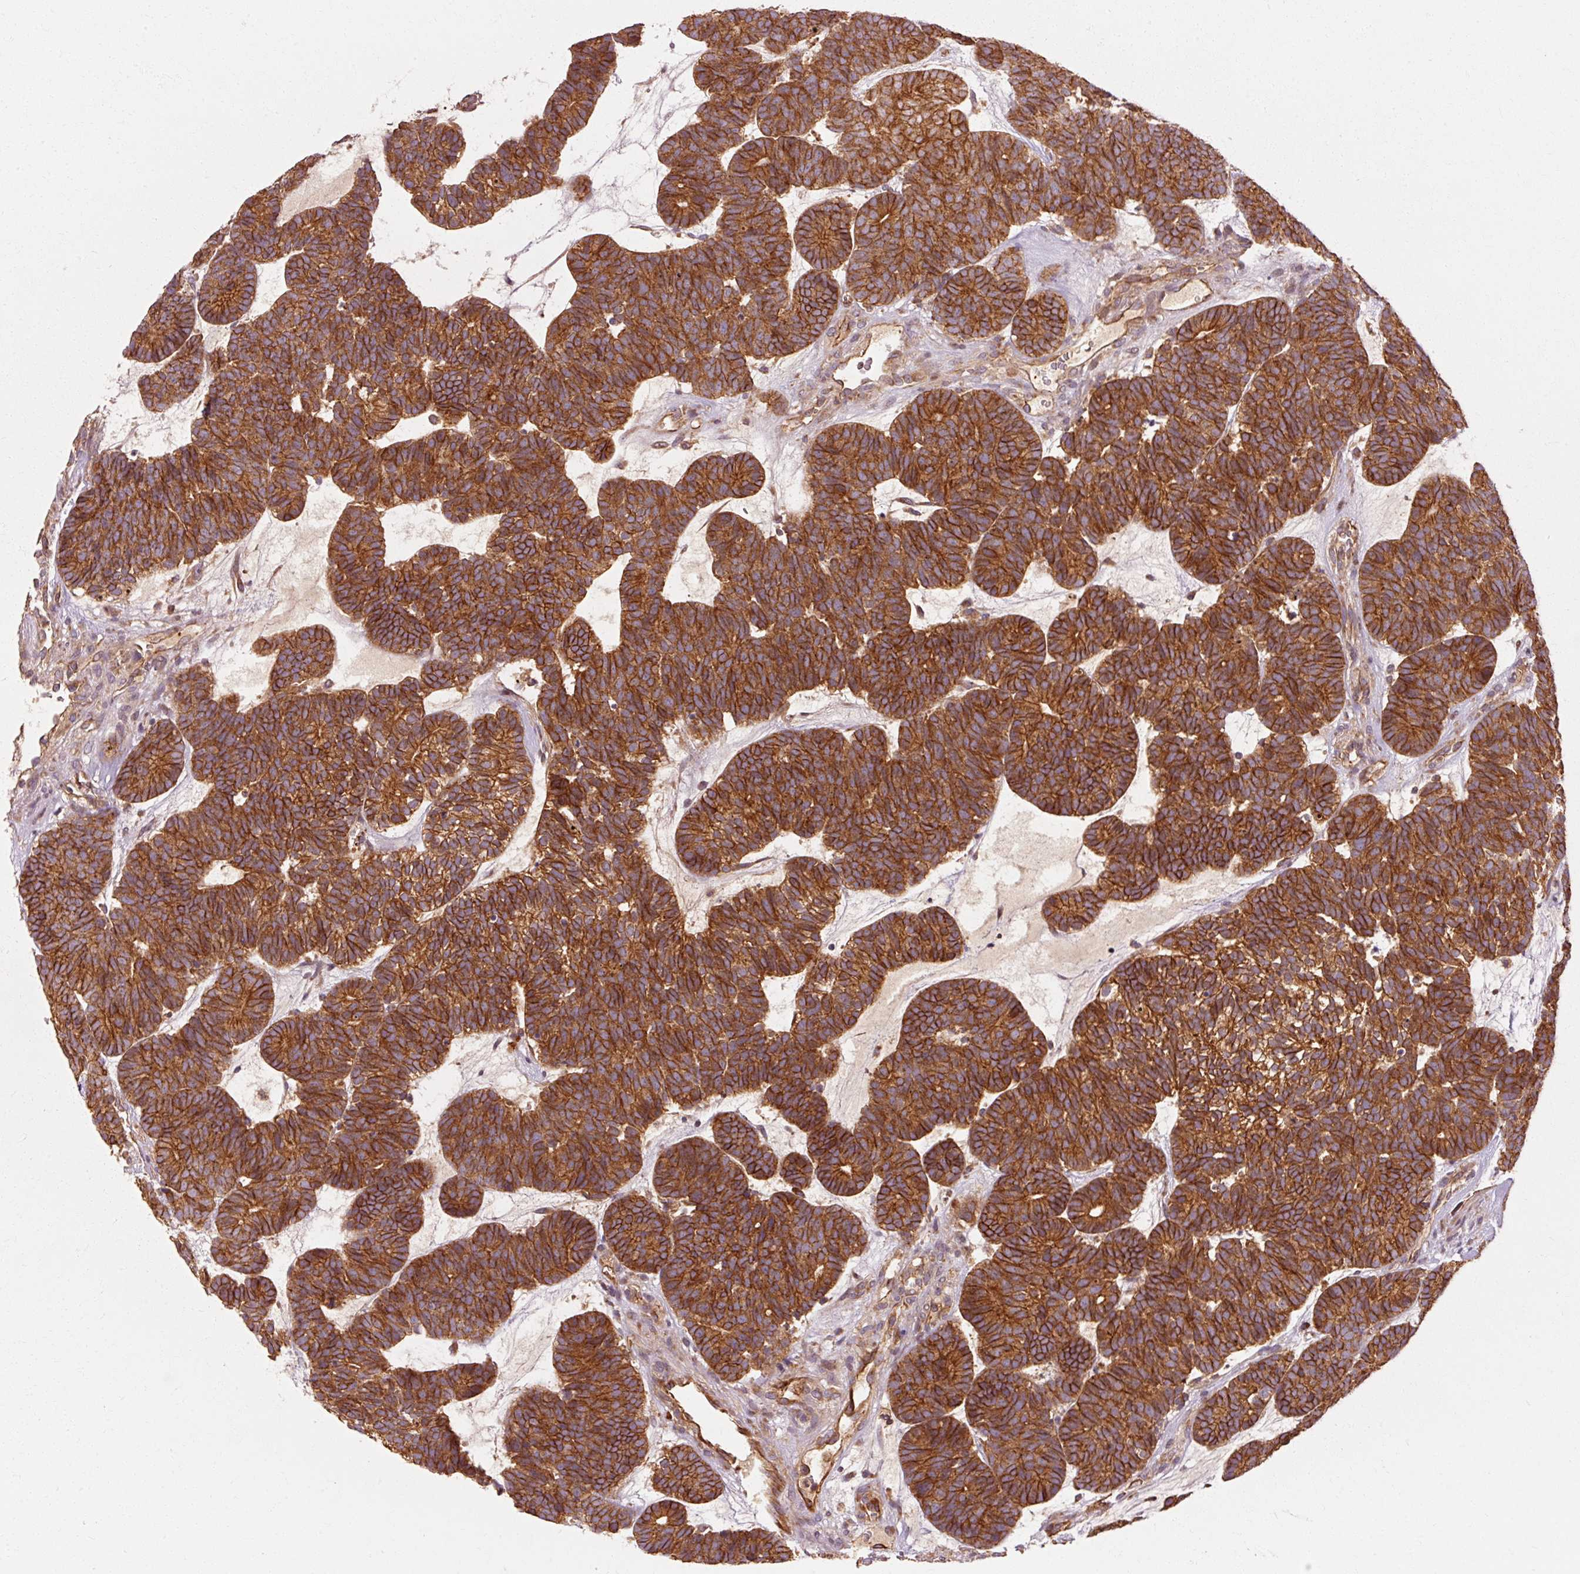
{"staining": {"intensity": "strong", "quantity": ">75%", "location": "cytoplasmic/membranous"}, "tissue": "head and neck cancer", "cell_type": "Tumor cells", "image_type": "cancer", "snomed": [{"axis": "morphology", "description": "Adenocarcinoma, NOS"}, {"axis": "topography", "description": "Head-Neck"}], "caption": "Adenocarcinoma (head and neck) stained for a protein displays strong cytoplasmic/membranous positivity in tumor cells. (Brightfield microscopy of DAB IHC at high magnification).", "gene": "CTNNA1", "patient": {"sex": "female", "age": 81}}